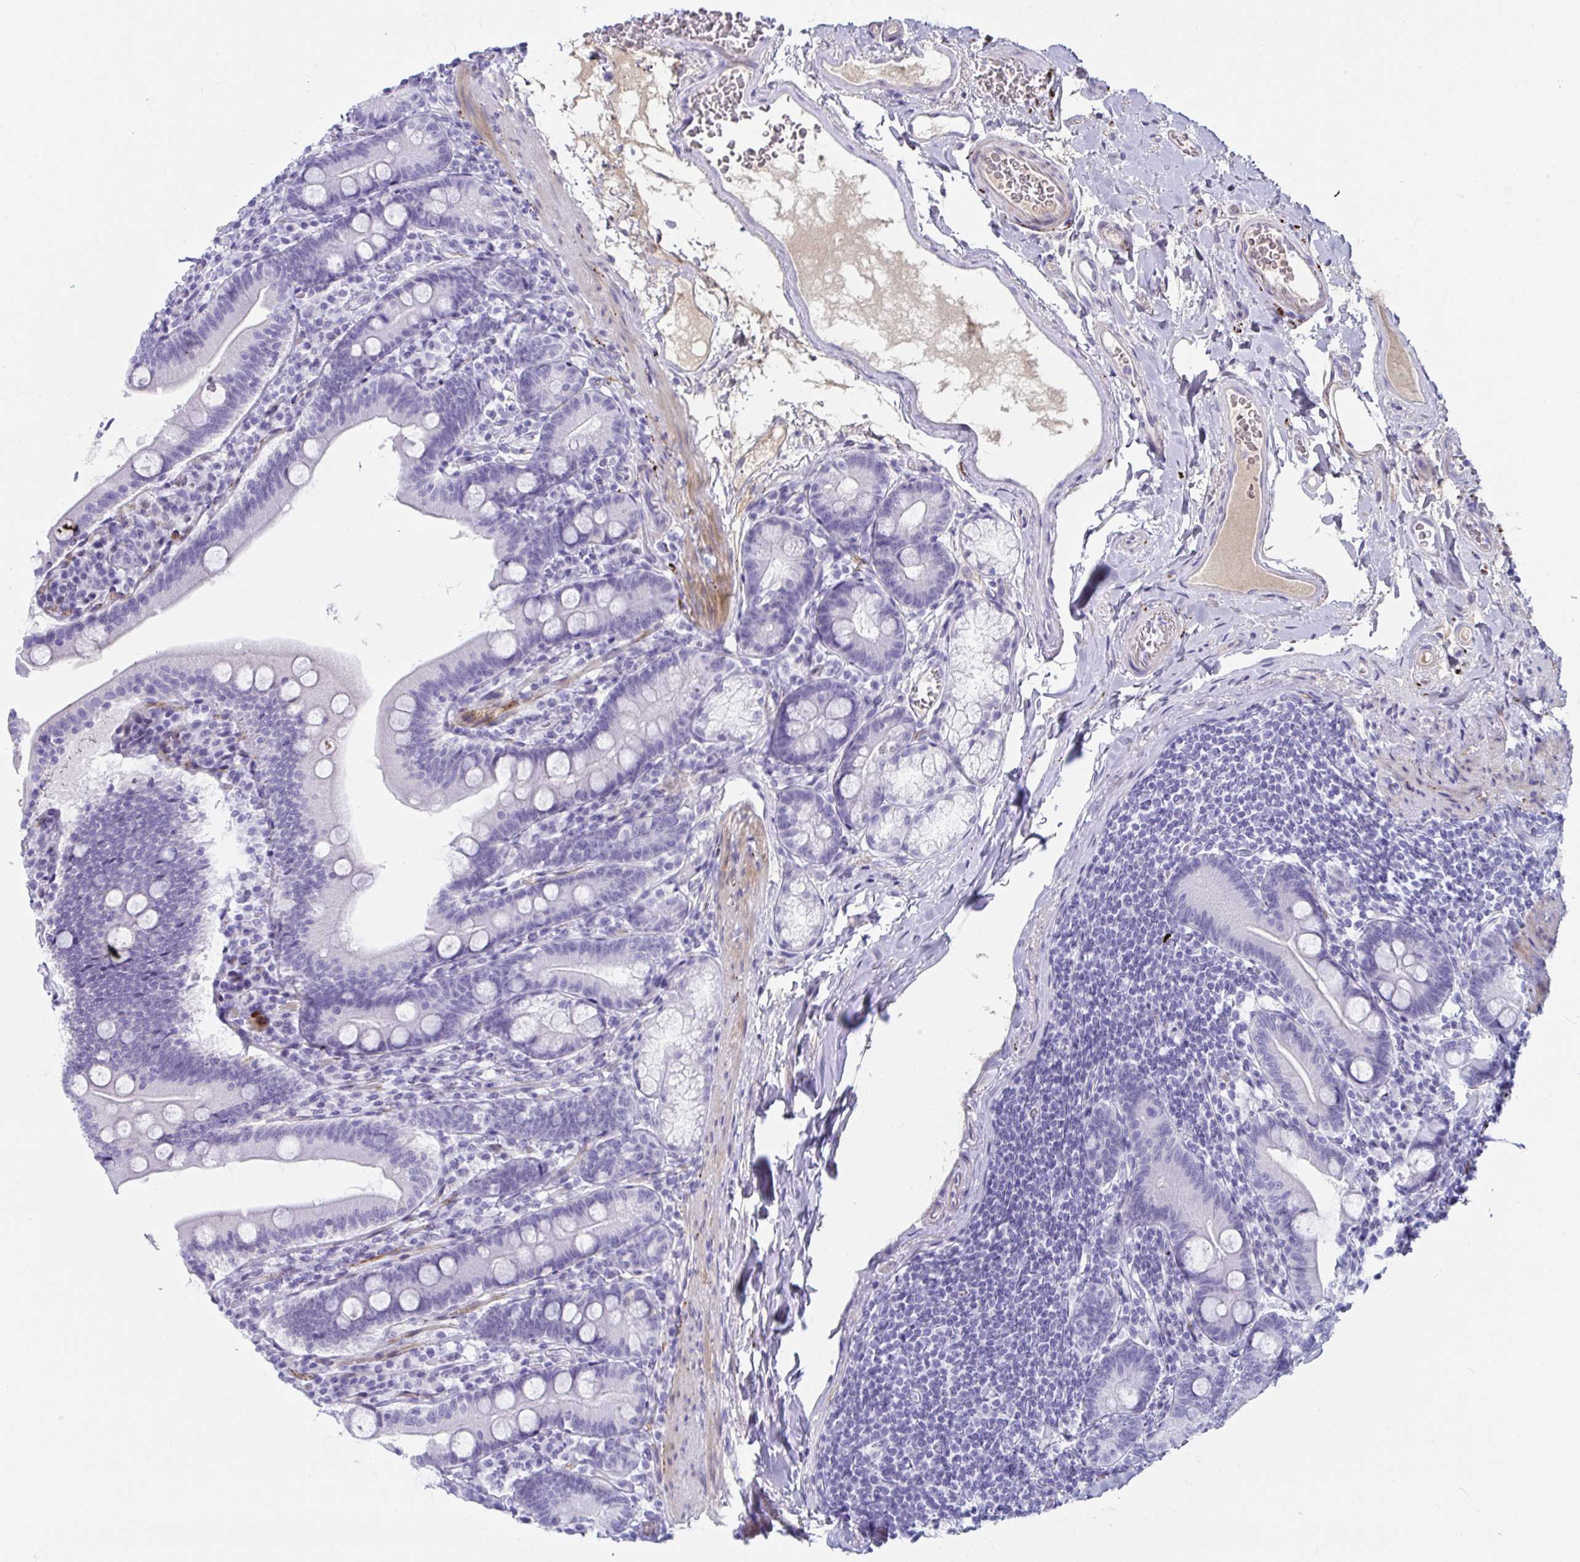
{"staining": {"intensity": "negative", "quantity": "none", "location": "none"}, "tissue": "duodenum", "cell_type": "Glandular cells", "image_type": "normal", "snomed": [{"axis": "morphology", "description": "Normal tissue, NOS"}, {"axis": "topography", "description": "Duodenum"}], "caption": "High magnification brightfield microscopy of benign duodenum stained with DAB (3,3'-diaminobenzidine) (brown) and counterstained with hematoxylin (blue): glandular cells show no significant expression. (DAB IHC visualized using brightfield microscopy, high magnification).", "gene": "NPY", "patient": {"sex": "female", "age": 67}}